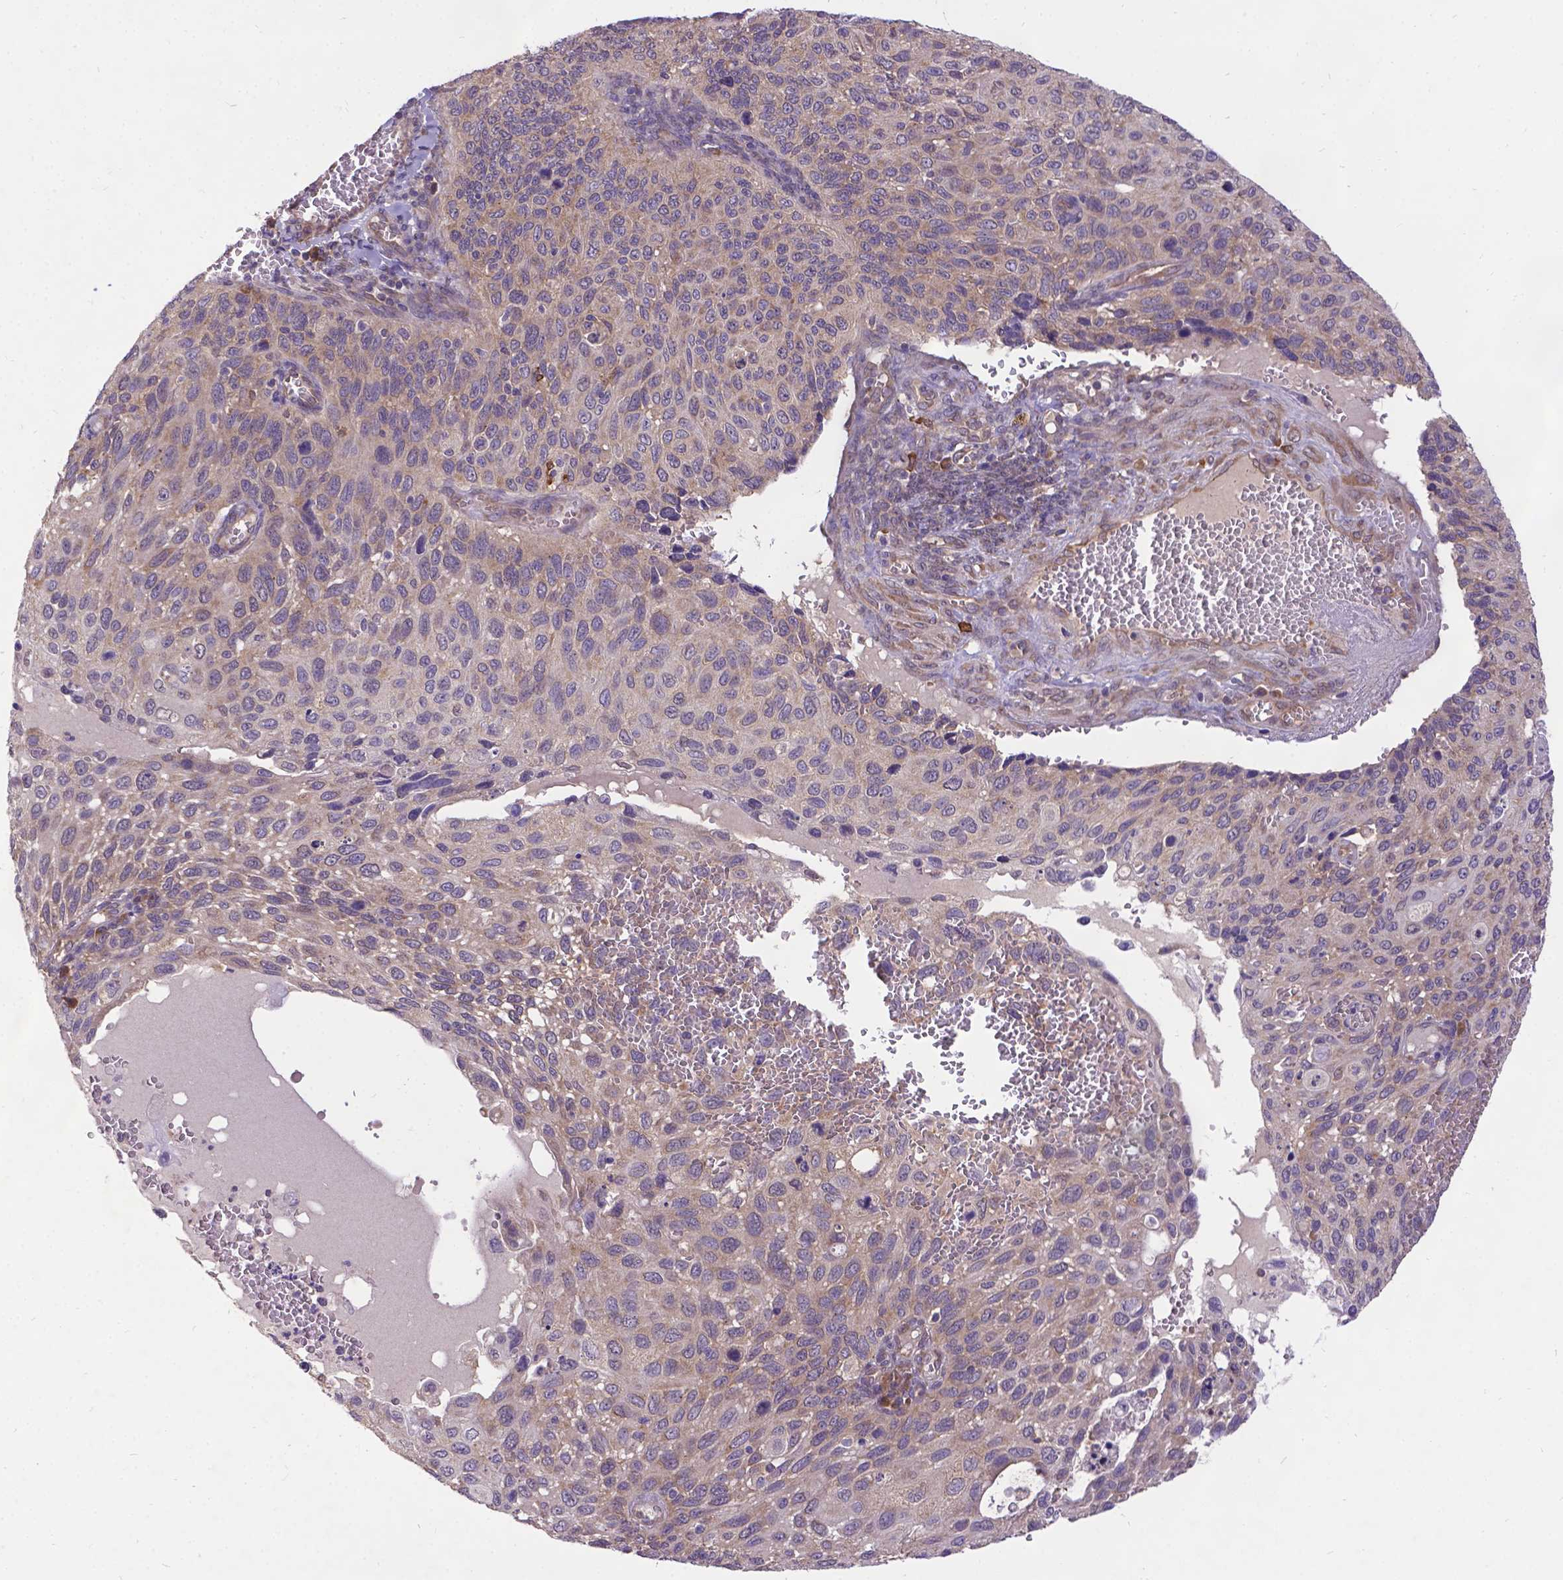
{"staining": {"intensity": "weak", "quantity": "25%-75%", "location": "cytoplasmic/membranous"}, "tissue": "cervical cancer", "cell_type": "Tumor cells", "image_type": "cancer", "snomed": [{"axis": "morphology", "description": "Squamous cell carcinoma, NOS"}, {"axis": "topography", "description": "Cervix"}], "caption": "Immunohistochemical staining of cervical squamous cell carcinoma exhibits low levels of weak cytoplasmic/membranous protein staining in about 25%-75% of tumor cells. The protein is shown in brown color, while the nuclei are stained blue.", "gene": "DENND6A", "patient": {"sex": "female", "age": 70}}